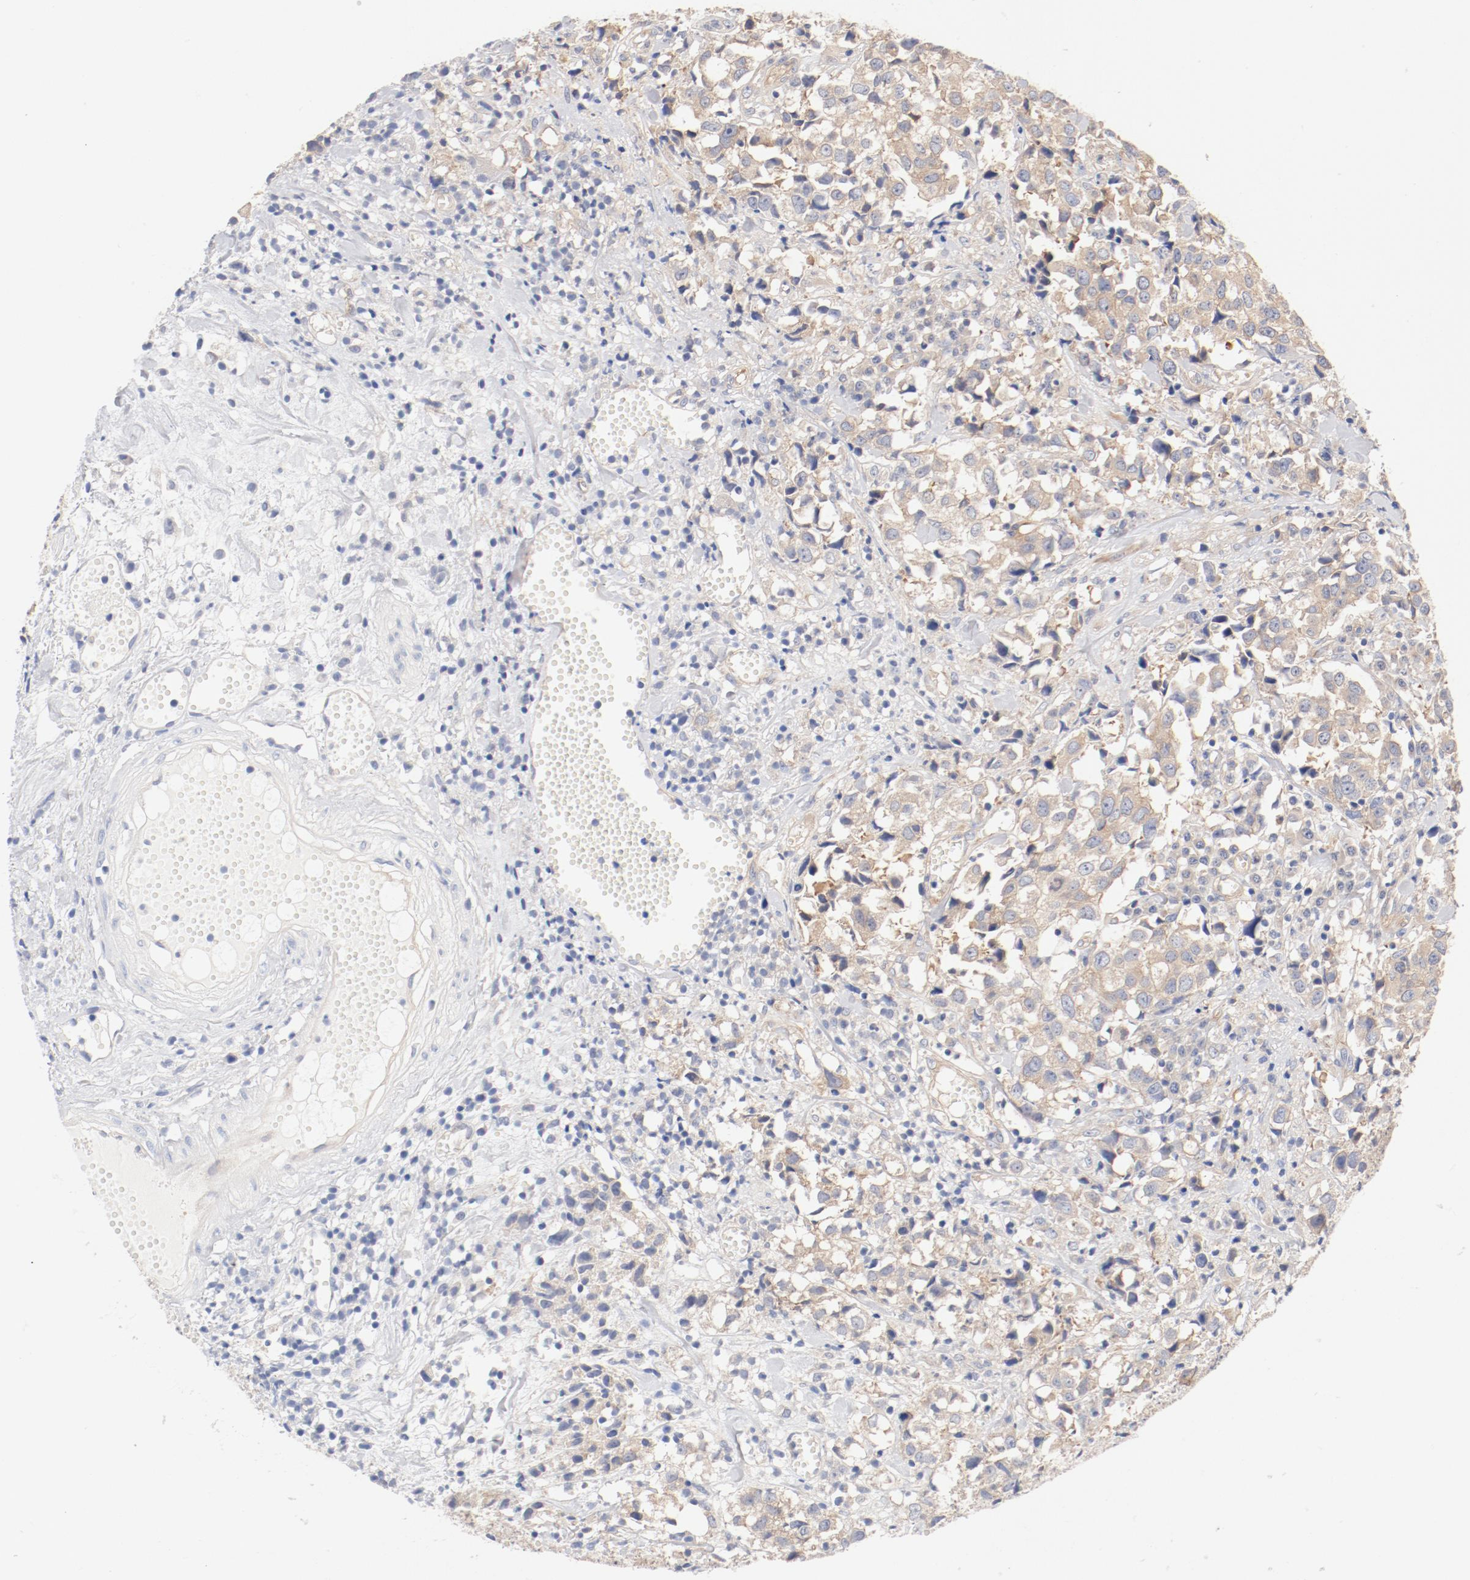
{"staining": {"intensity": "negative", "quantity": "none", "location": "none"}, "tissue": "urothelial cancer", "cell_type": "Tumor cells", "image_type": "cancer", "snomed": [{"axis": "morphology", "description": "Urothelial carcinoma, High grade"}, {"axis": "topography", "description": "Urinary bladder"}], "caption": "Tumor cells are negative for brown protein staining in high-grade urothelial carcinoma.", "gene": "DYNC1H1", "patient": {"sex": "female", "age": 75}}